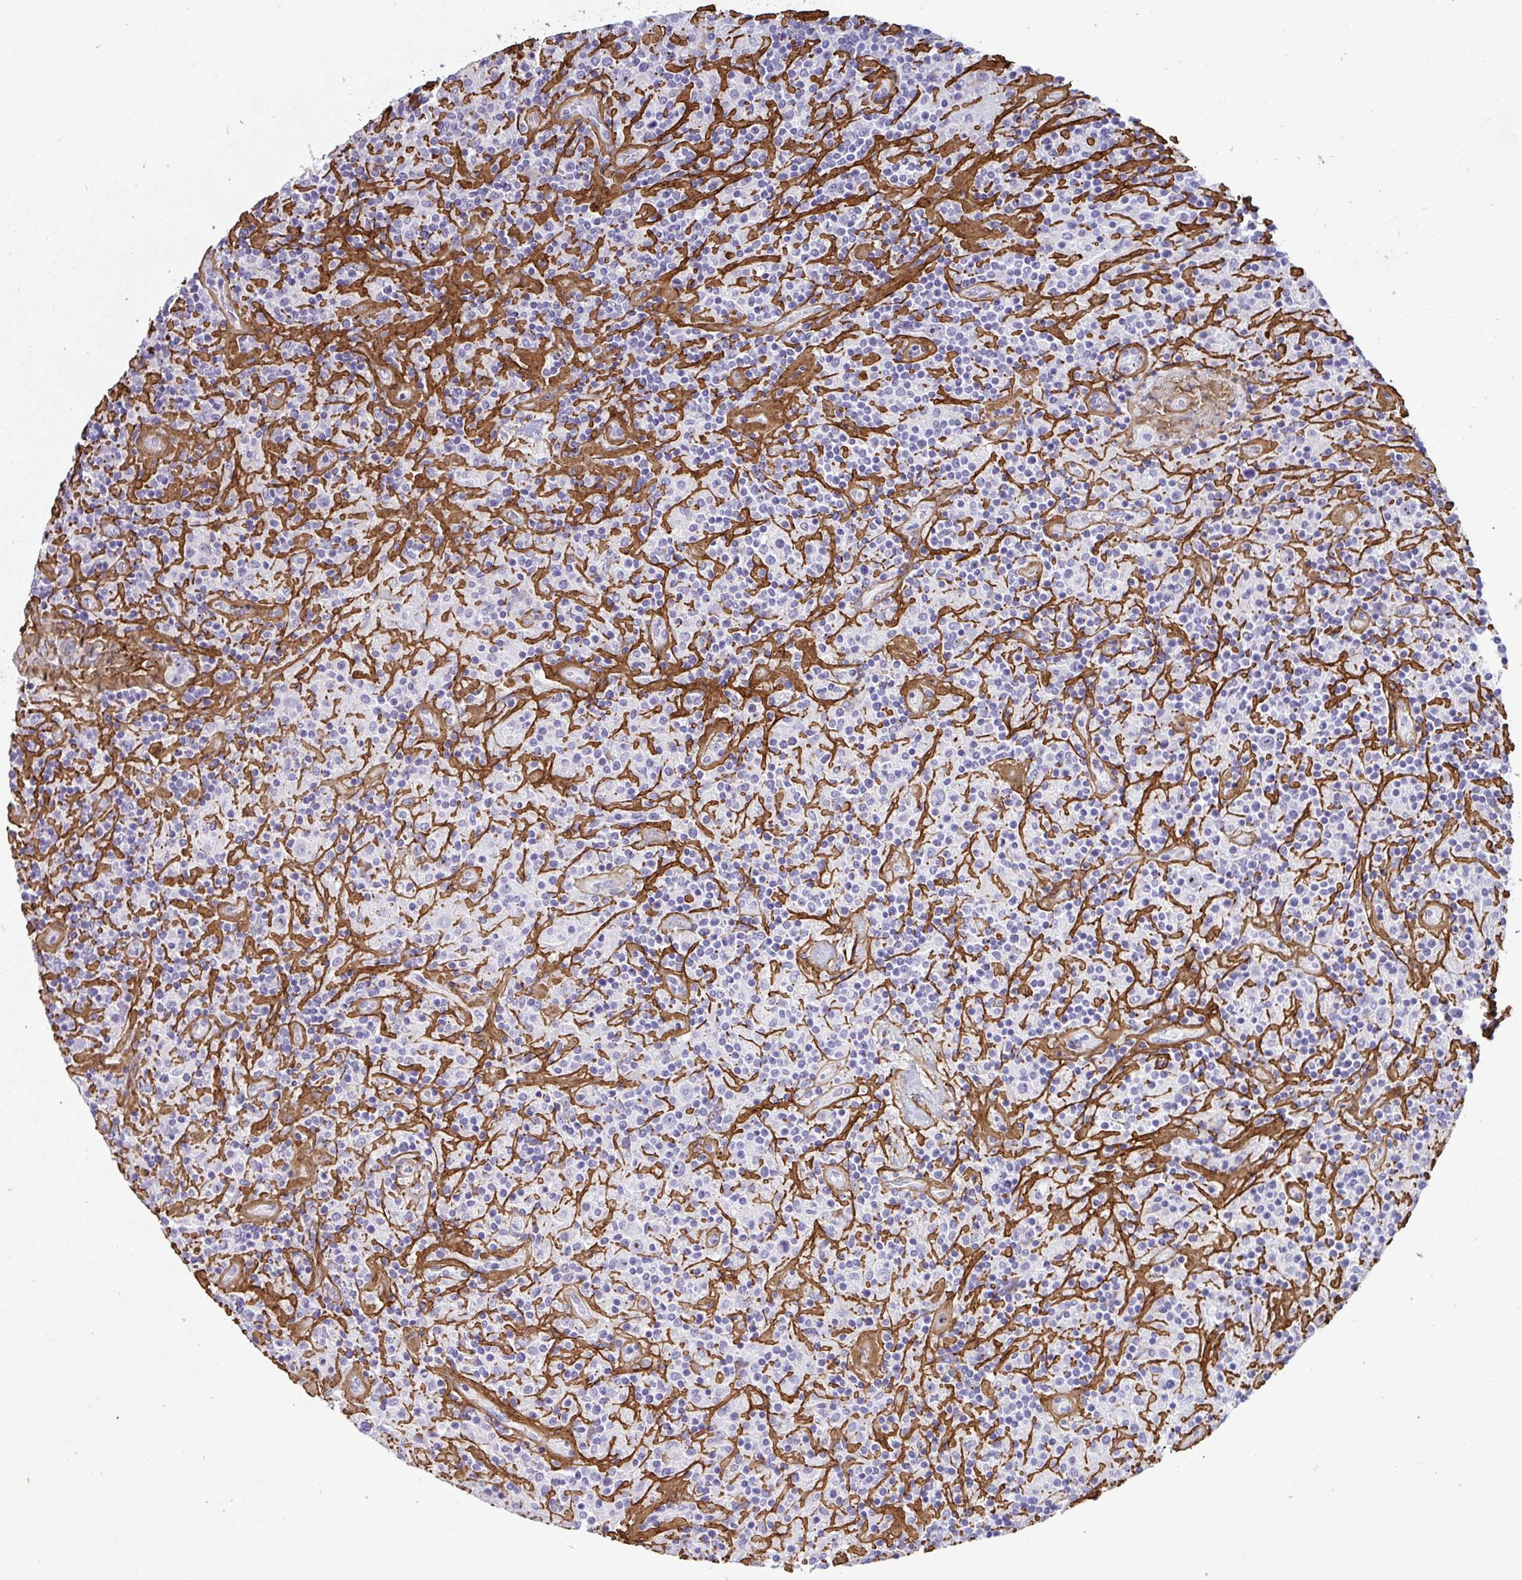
{"staining": {"intensity": "negative", "quantity": "none", "location": "none"}, "tissue": "lymphoma", "cell_type": "Tumor cells", "image_type": "cancer", "snomed": [{"axis": "morphology", "description": "Hodgkin's disease, NOS"}, {"axis": "topography", "description": "Lymph node"}], "caption": "This is an IHC image of human Hodgkin's disease. There is no staining in tumor cells.", "gene": "LHFPL6", "patient": {"sex": "male", "age": 70}}